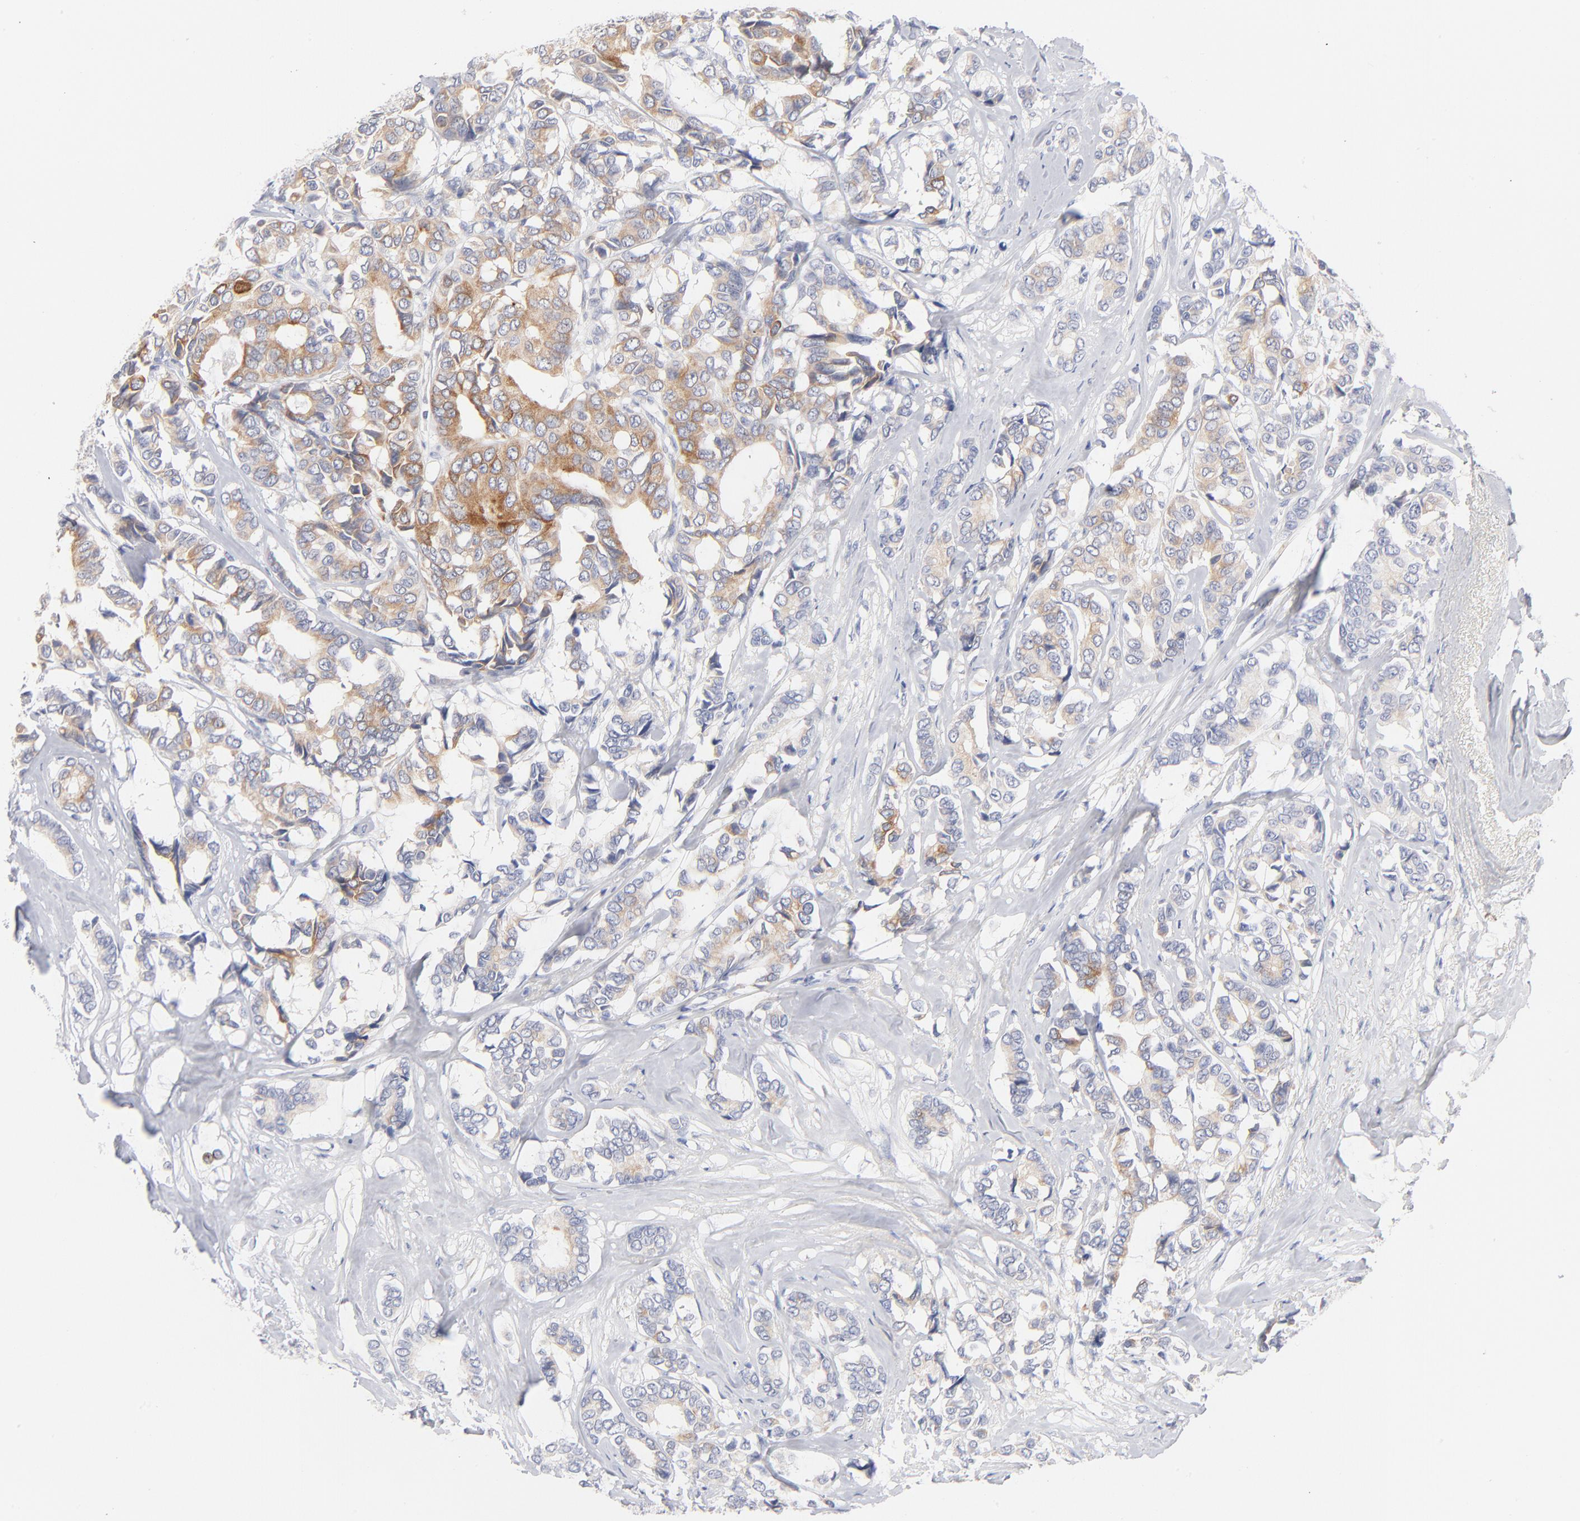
{"staining": {"intensity": "moderate", "quantity": "<25%", "location": "cytoplasmic/membranous"}, "tissue": "breast cancer", "cell_type": "Tumor cells", "image_type": "cancer", "snomed": [{"axis": "morphology", "description": "Duct carcinoma"}, {"axis": "topography", "description": "Breast"}], "caption": "A brown stain shows moderate cytoplasmic/membranous positivity of a protein in human breast invasive ductal carcinoma tumor cells.", "gene": "MID1", "patient": {"sex": "female", "age": 87}}